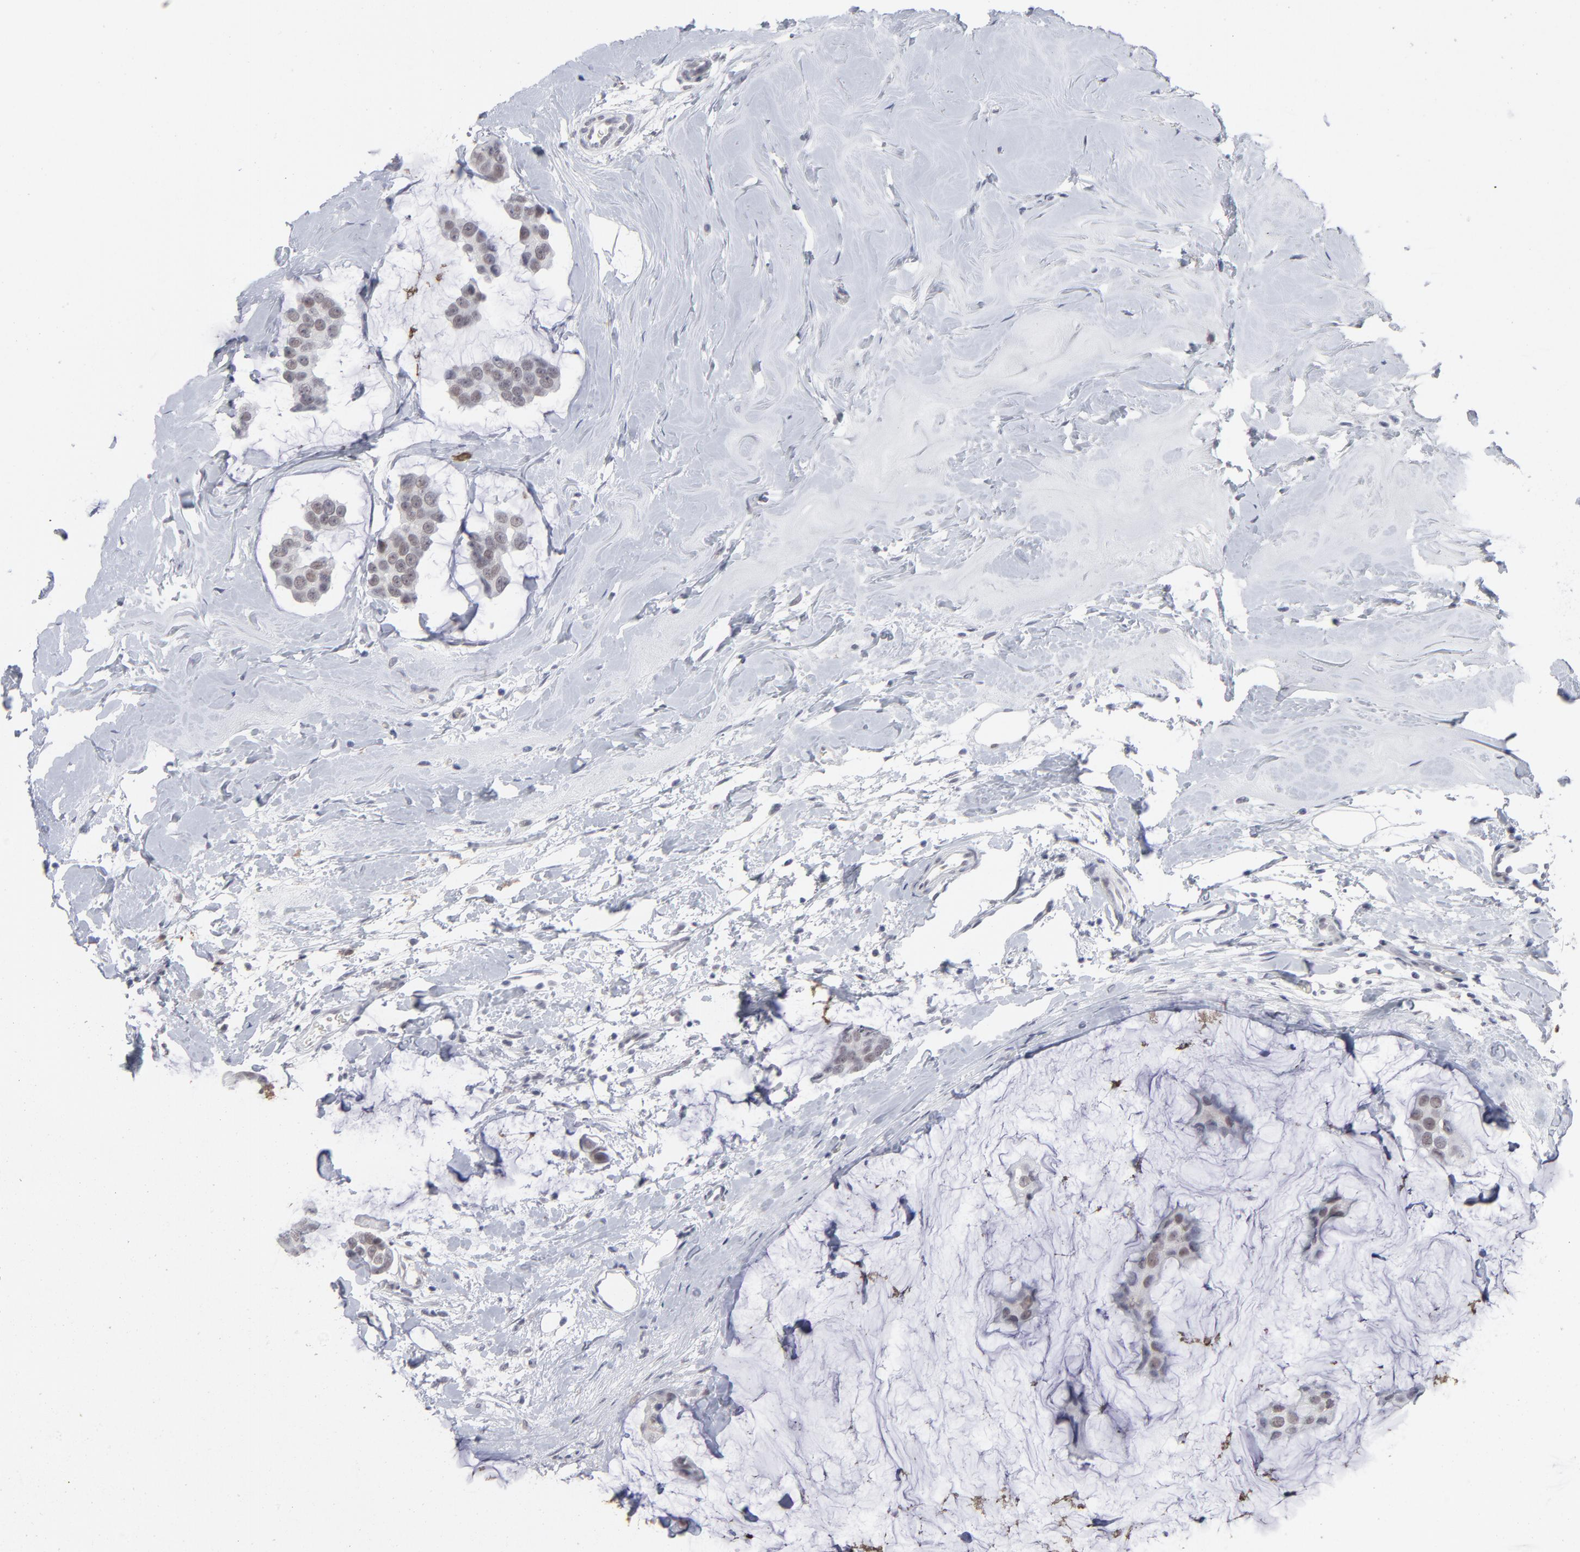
{"staining": {"intensity": "negative", "quantity": "none", "location": "none"}, "tissue": "breast cancer", "cell_type": "Tumor cells", "image_type": "cancer", "snomed": [{"axis": "morphology", "description": "Normal tissue, NOS"}, {"axis": "morphology", "description": "Duct carcinoma"}, {"axis": "topography", "description": "Breast"}], "caption": "Breast cancer (invasive ductal carcinoma) stained for a protein using immunohistochemistry reveals no expression tumor cells.", "gene": "CCR2", "patient": {"sex": "female", "age": 50}}